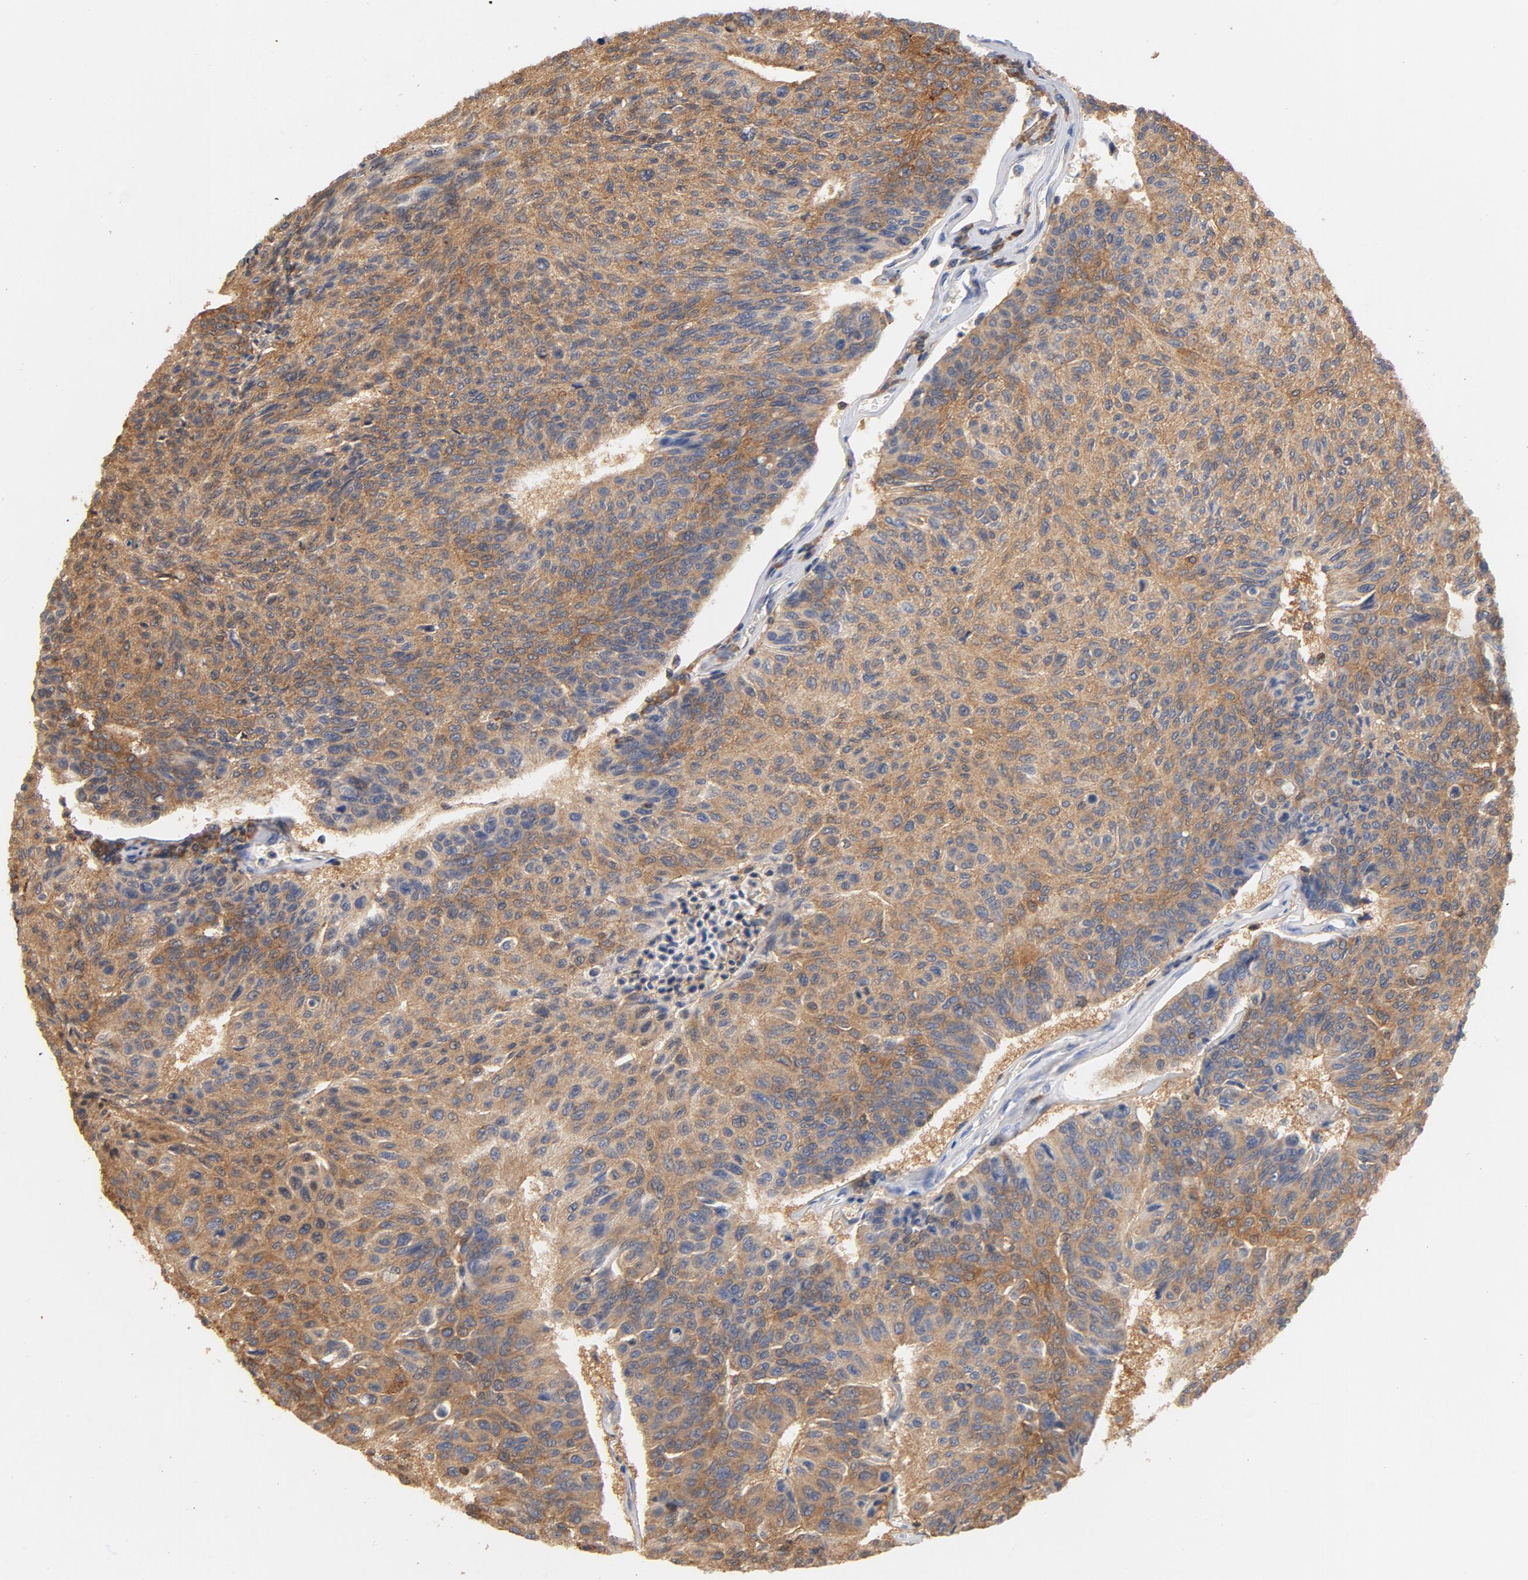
{"staining": {"intensity": "moderate", "quantity": ">75%", "location": "cytoplasmic/membranous"}, "tissue": "urothelial cancer", "cell_type": "Tumor cells", "image_type": "cancer", "snomed": [{"axis": "morphology", "description": "Urothelial carcinoma, High grade"}, {"axis": "topography", "description": "Urinary bladder"}], "caption": "Moderate cytoplasmic/membranous staining is appreciated in about >75% of tumor cells in high-grade urothelial carcinoma. Using DAB (3,3'-diaminobenzidine) (brown) and hematoxylin (blue) stains, captured at high magnification using brightfield microscopy.", "gene": "EZR", "patient": {"sex": "male", "age": 66}}